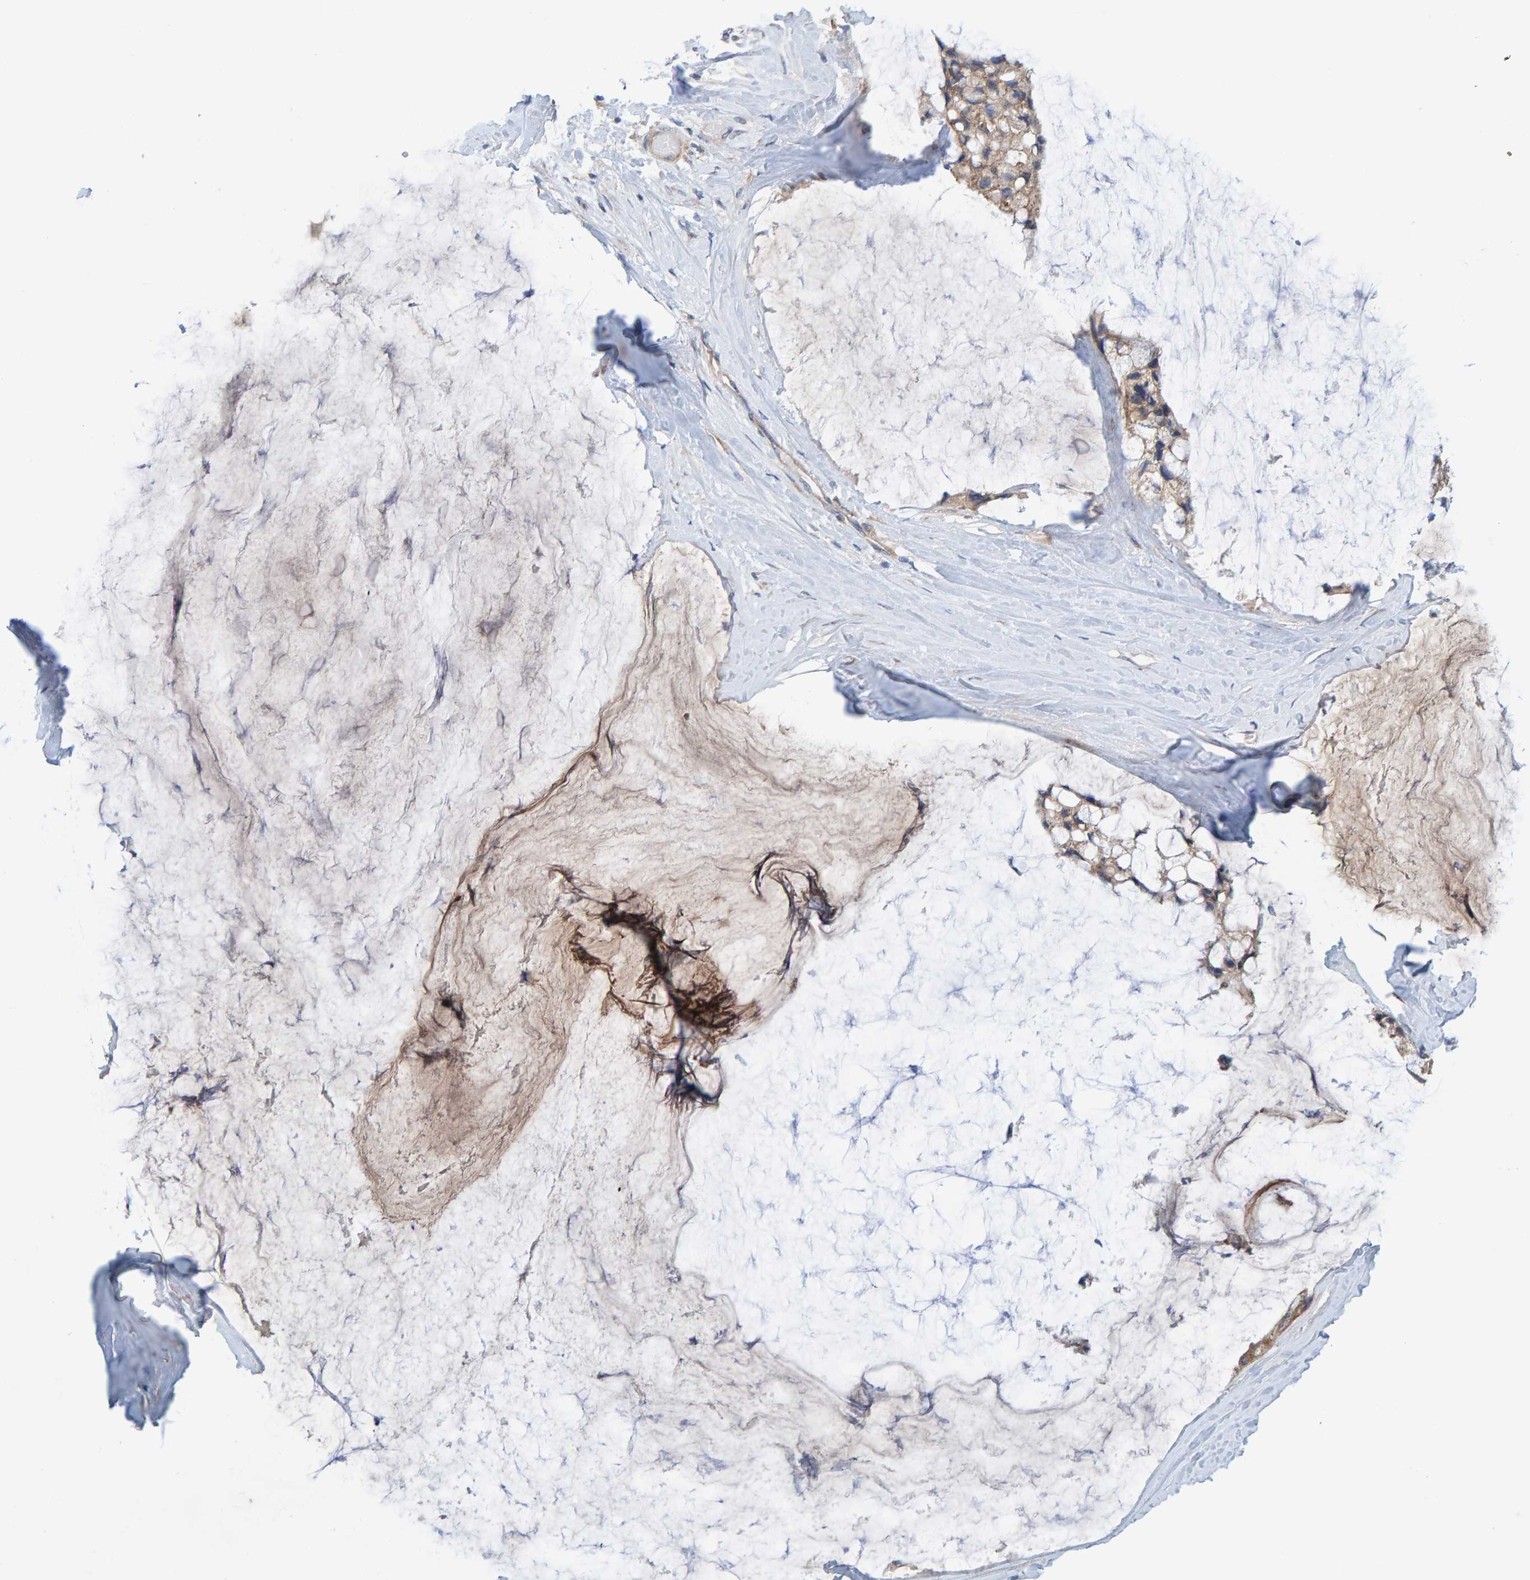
{"staining": {"intensity": "moderate", "quantity": ">75%", "location": "cytoplasmic/membranous"}, "tissue": "ovarian cancer", "cell_type": "Tumor cells", "image_type": "cancer", "snomed": [{"axis": "morphology", "description": "Cystadenocarcinoma, mucinous, NOS"}, {"axis": "topography", "description": "Ovary"}], "caption": "This is an image of immunohistochemistry staining of ovarian cancer (mucinous cystadenocarcinoma), which shows moderate staining in the cytoplasmic/membranous of tumor cells.", "gene": "CCM2", "patient": {"sex": "female", "age": 39}}